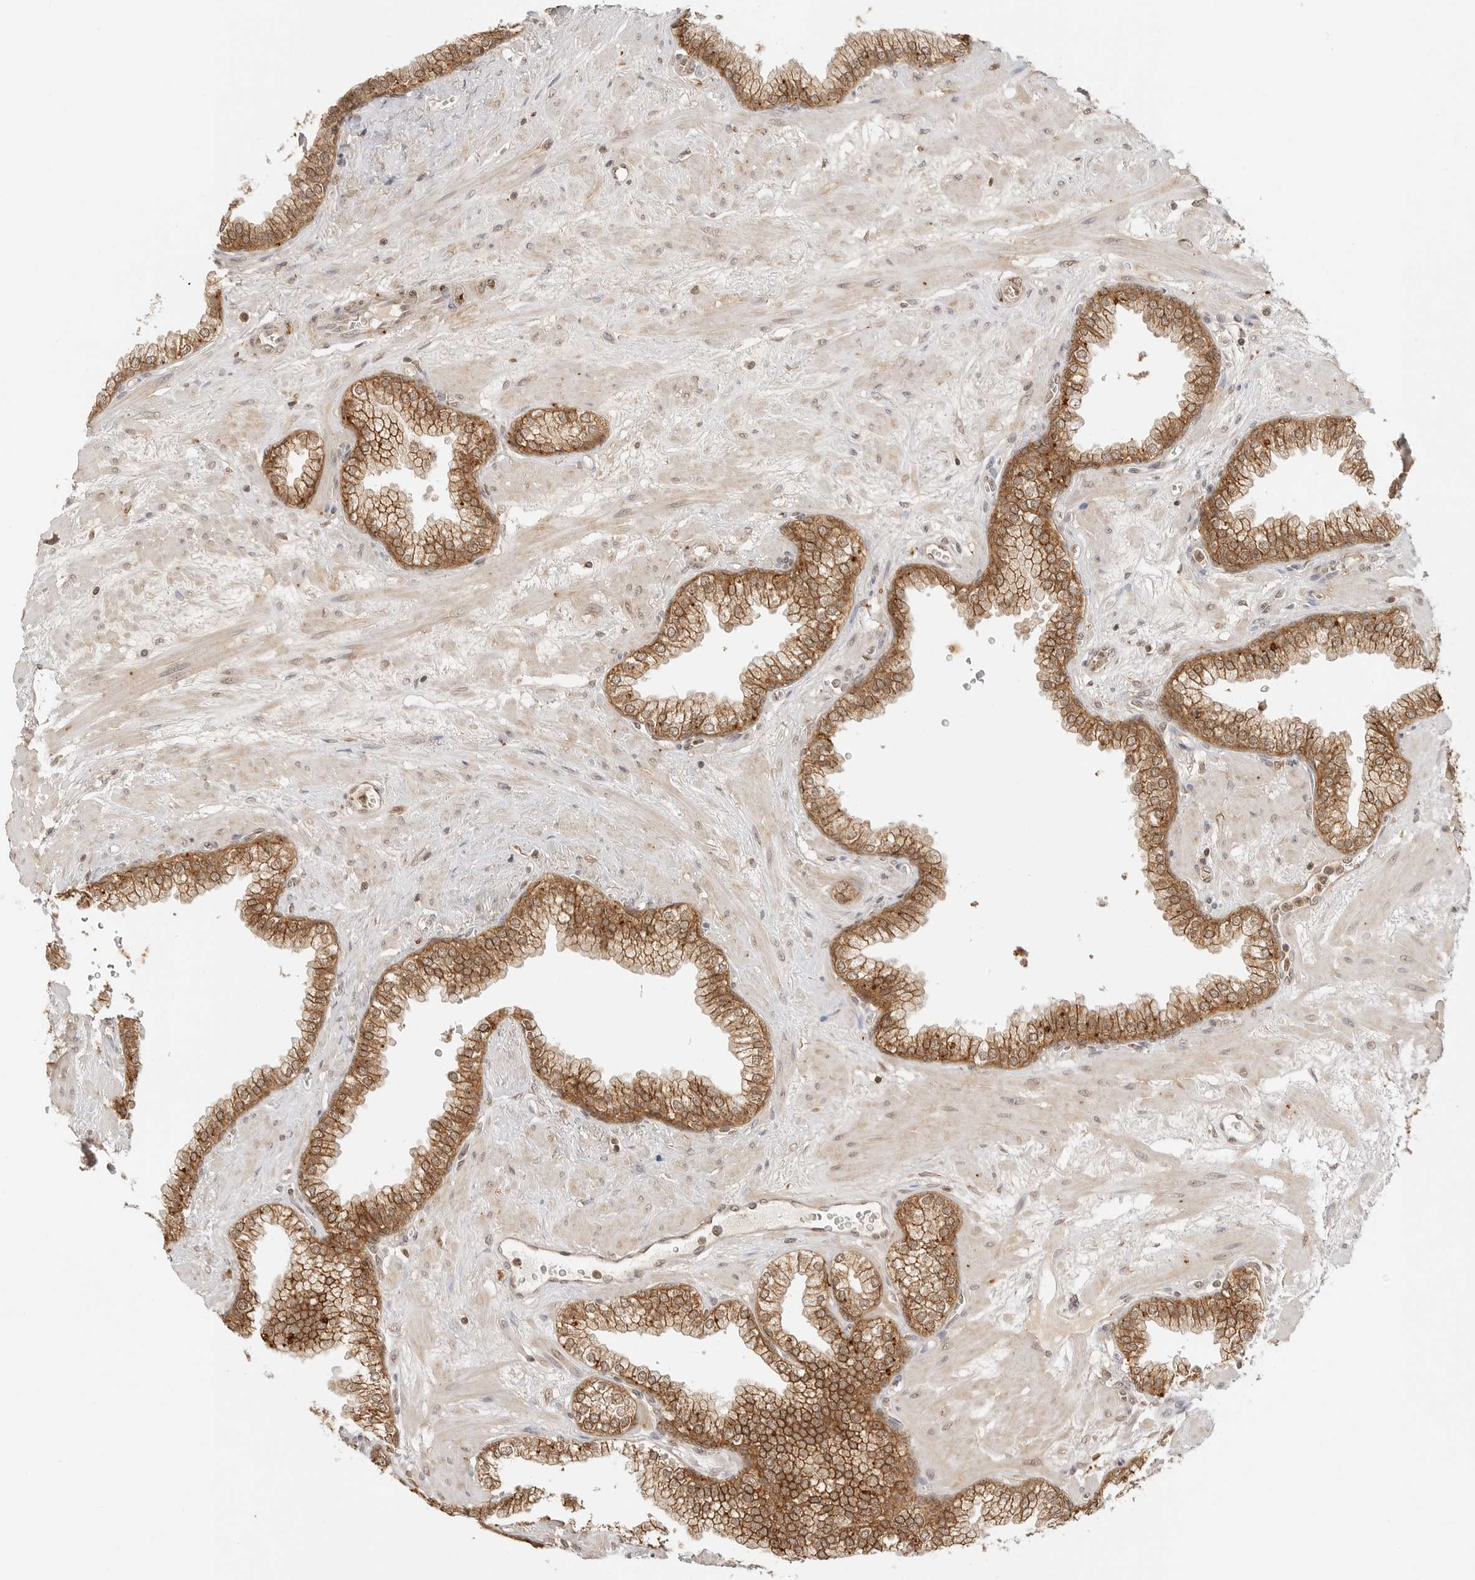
{"staining": {"intensity": "strong", "quantity": ">75%", "location": "cytoplasmic/membranous"}, "tissue": "prostate", "cell_type": "Glandular cells", "image_type": "normal", "snomed": [{"axis": "morphology", "description": "Normal tissue, NOS"}, {"axis": "morphology", "description": "Urothelial carcinoma, Low grade"}, {"axis": "topography", "description": "Urinary bladder"}, {"axis": "topography", "description": "Prostate"}], "caption": "Immunohistochemical staining of normal human prostate demonstrates high levels of strong cytoplasmic/membranous expression in about >75% of glandular cells. The staining was performed using DAB, with brown indicating positive protein expression. Nuclei are stained blue with hematoxylin.", "gene": "EPHA1", "patient": {"sex": "male", "age": 60}}